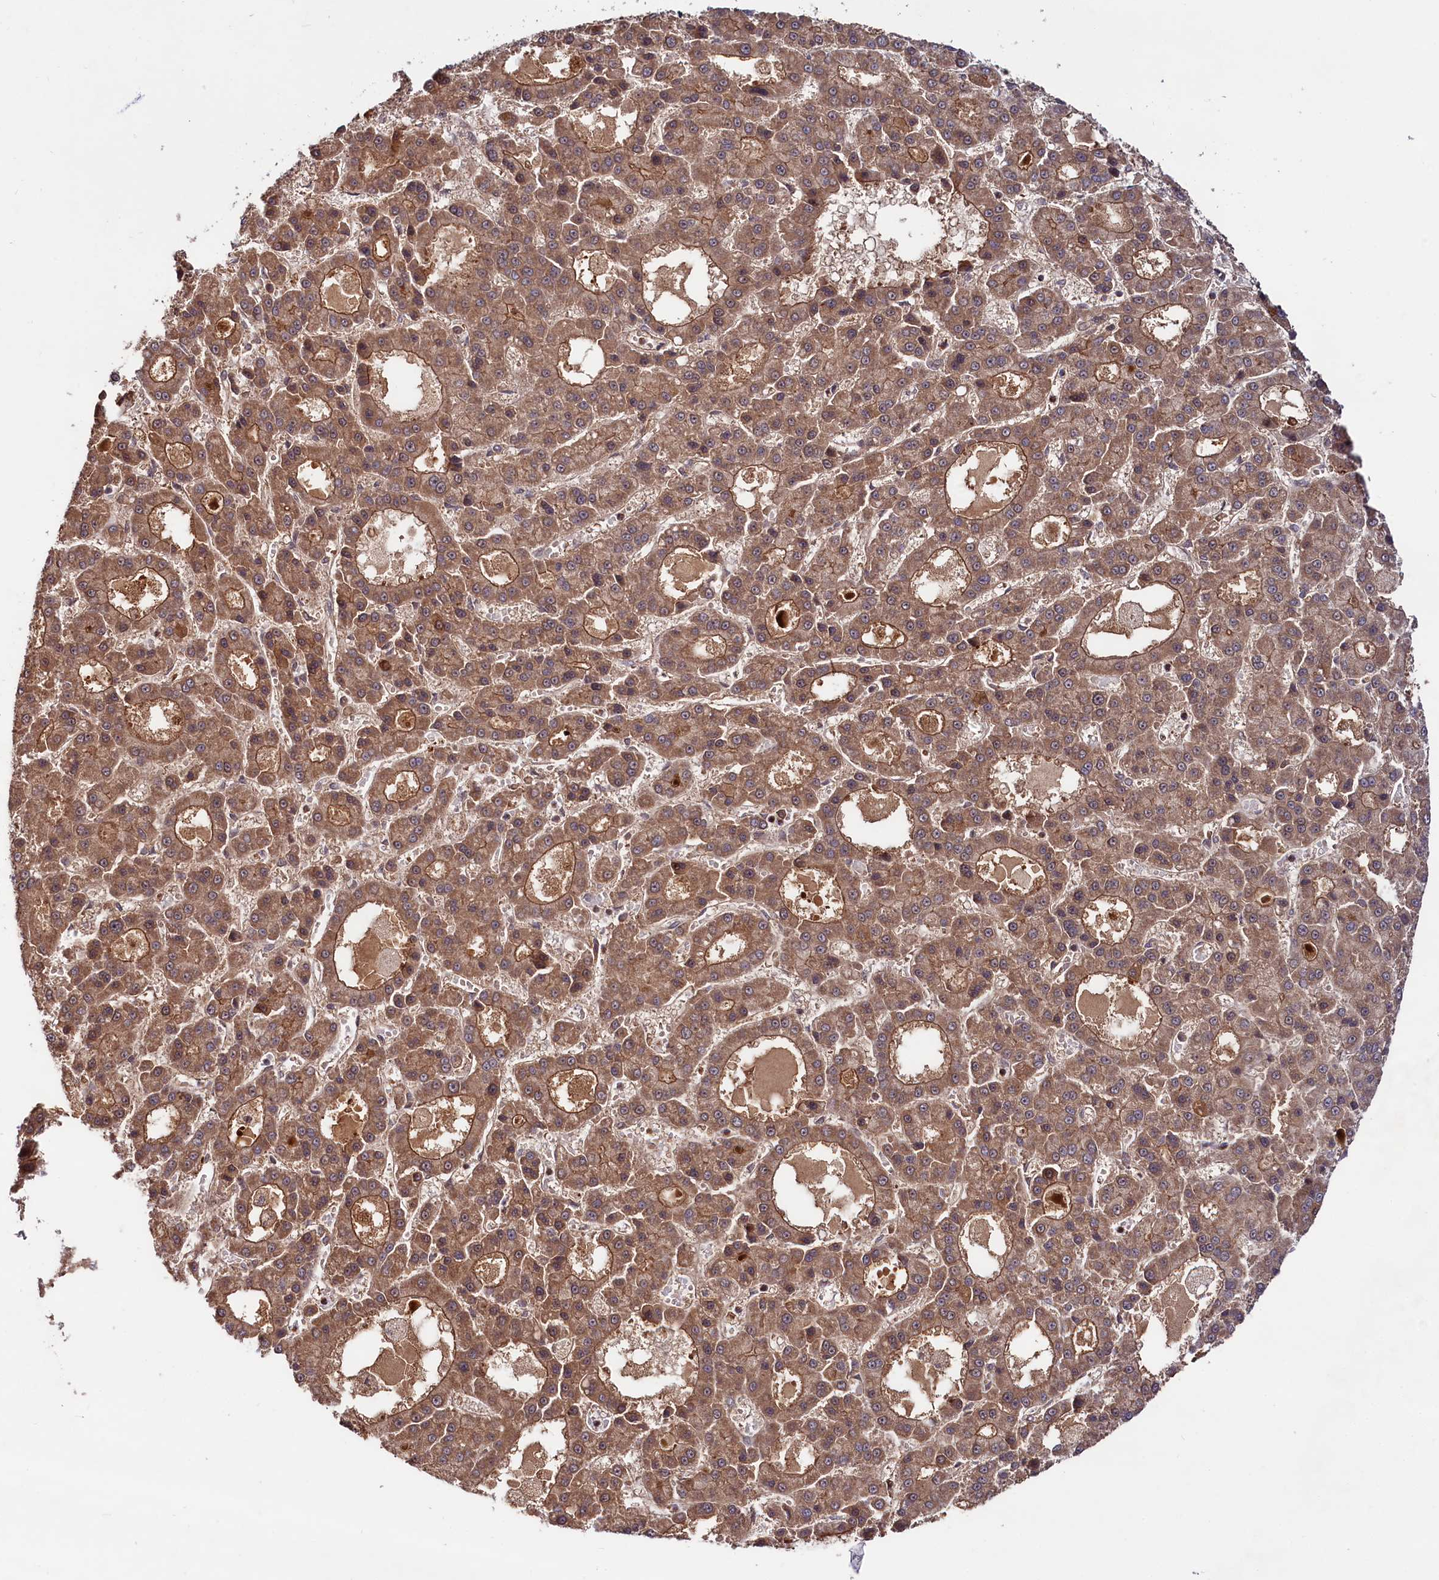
{"staining": {"intensity": "moderate", "quantity": ">75%", "location": "cytoplasmic/membranous"}, "tissue": "liver cancer", "cell_type": "Tumor cells", "image_type": "cancer", "snomed": [{"axis": "morphology", "description": "Carcinoma, Hepatocellular, NOS"}, {"axis": "topography", "description": "Liver"}], "caption": "Human liver hepatocellular carcinoma stained with a protein marker shows moderate staining in tumor cells.", "gene": "NEDD1", "patient": {"sex": "male", "age": 70}}